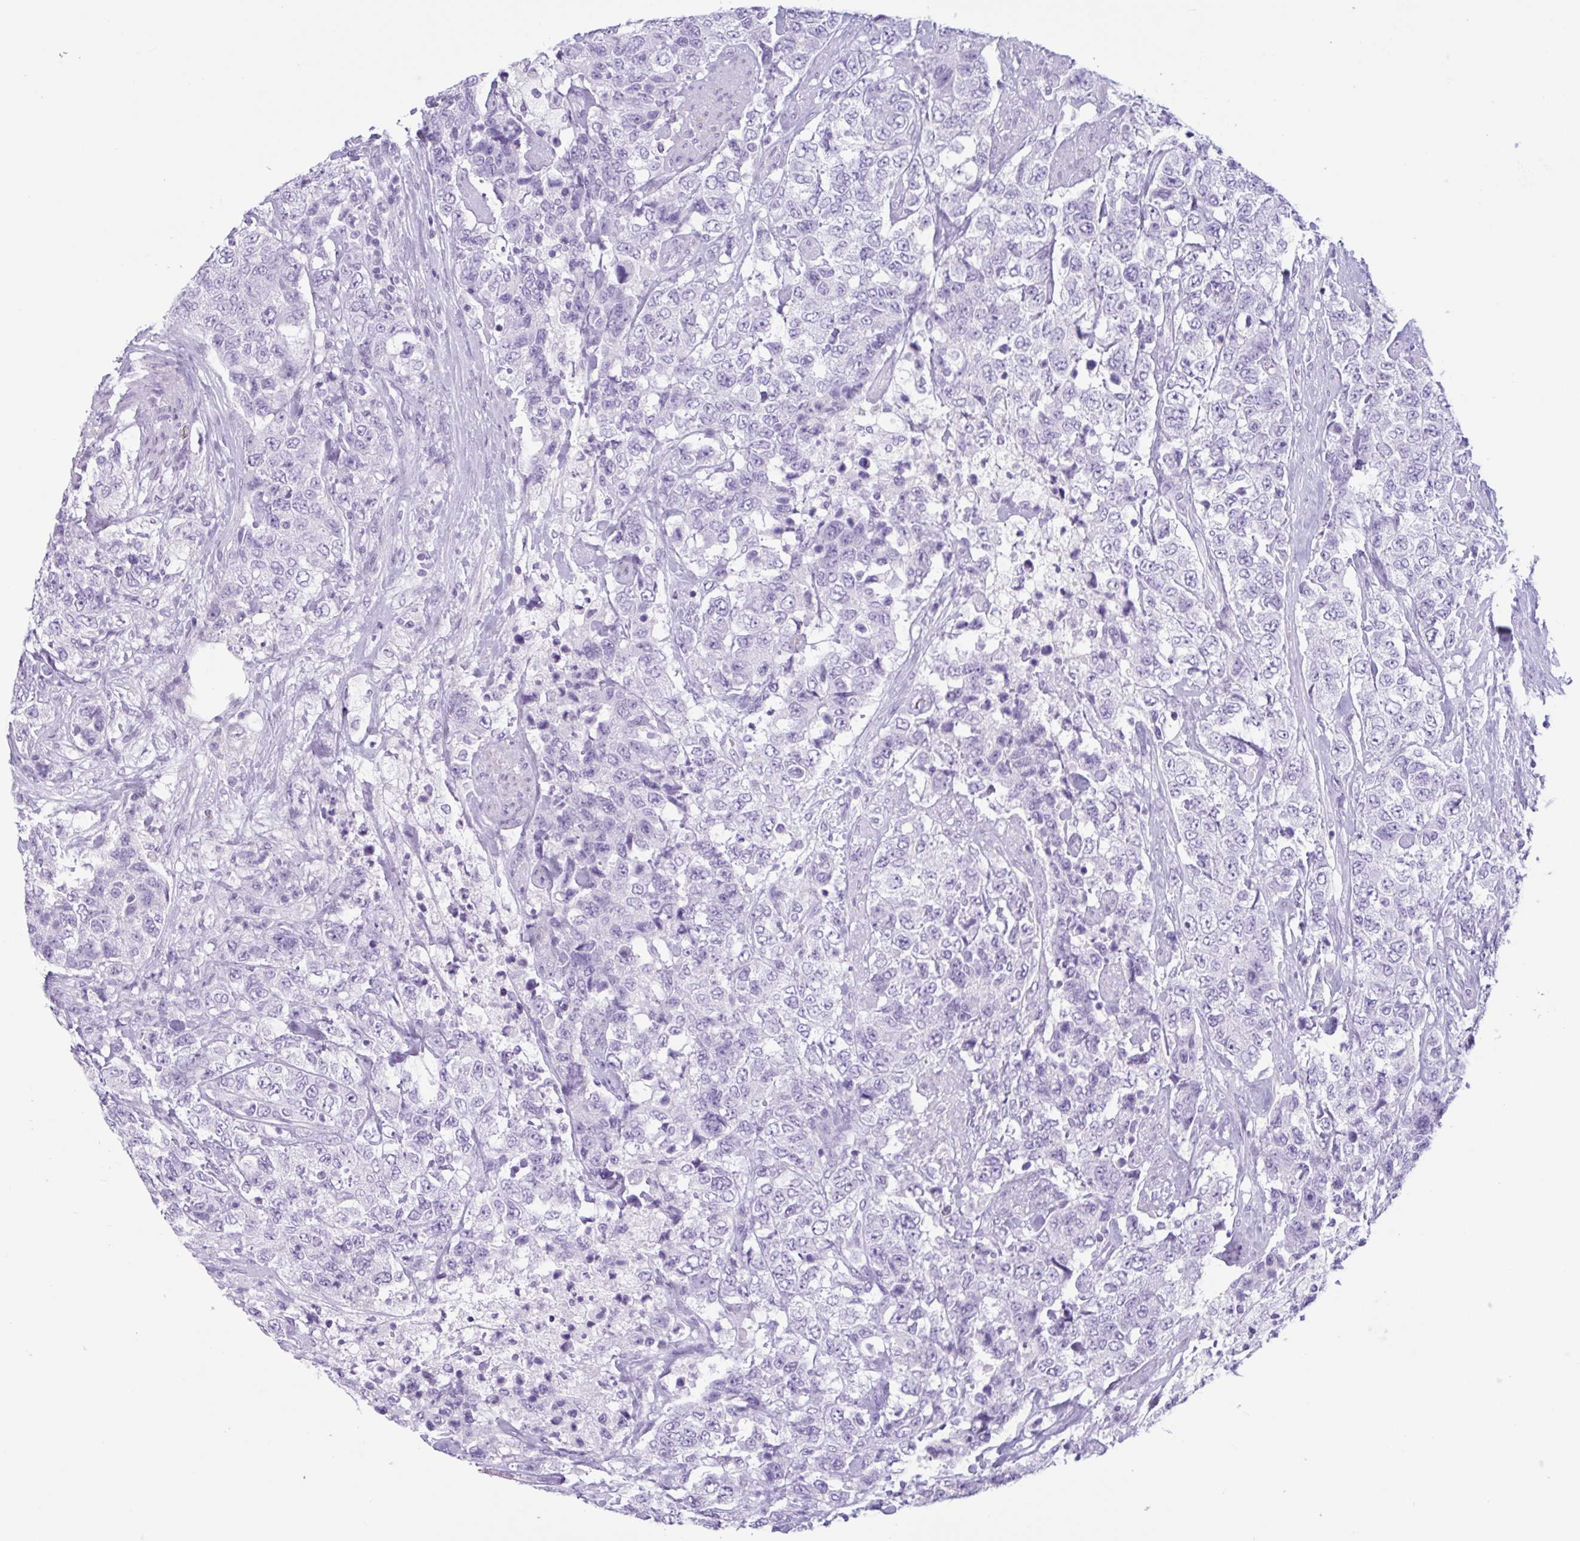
{"staining": {"intensity": "negative", "quantity": "none", "location": "none"}, "tissue": "urothelial cancer", "cell_type": "Tumor cells", "image_type": "cancer", "snomed": [{"axis": "morphology", "description": "Urothelial carcinoma, High grade"}, {"axis": "topography", "description": "Urinary bladder"}], "caption": "Immunohistochemical staining of human urothelial cancer exhibits no significant positivity in tumor cells.", "gene": "CTSE", "patient": {"sex": "female", "age": 78}}